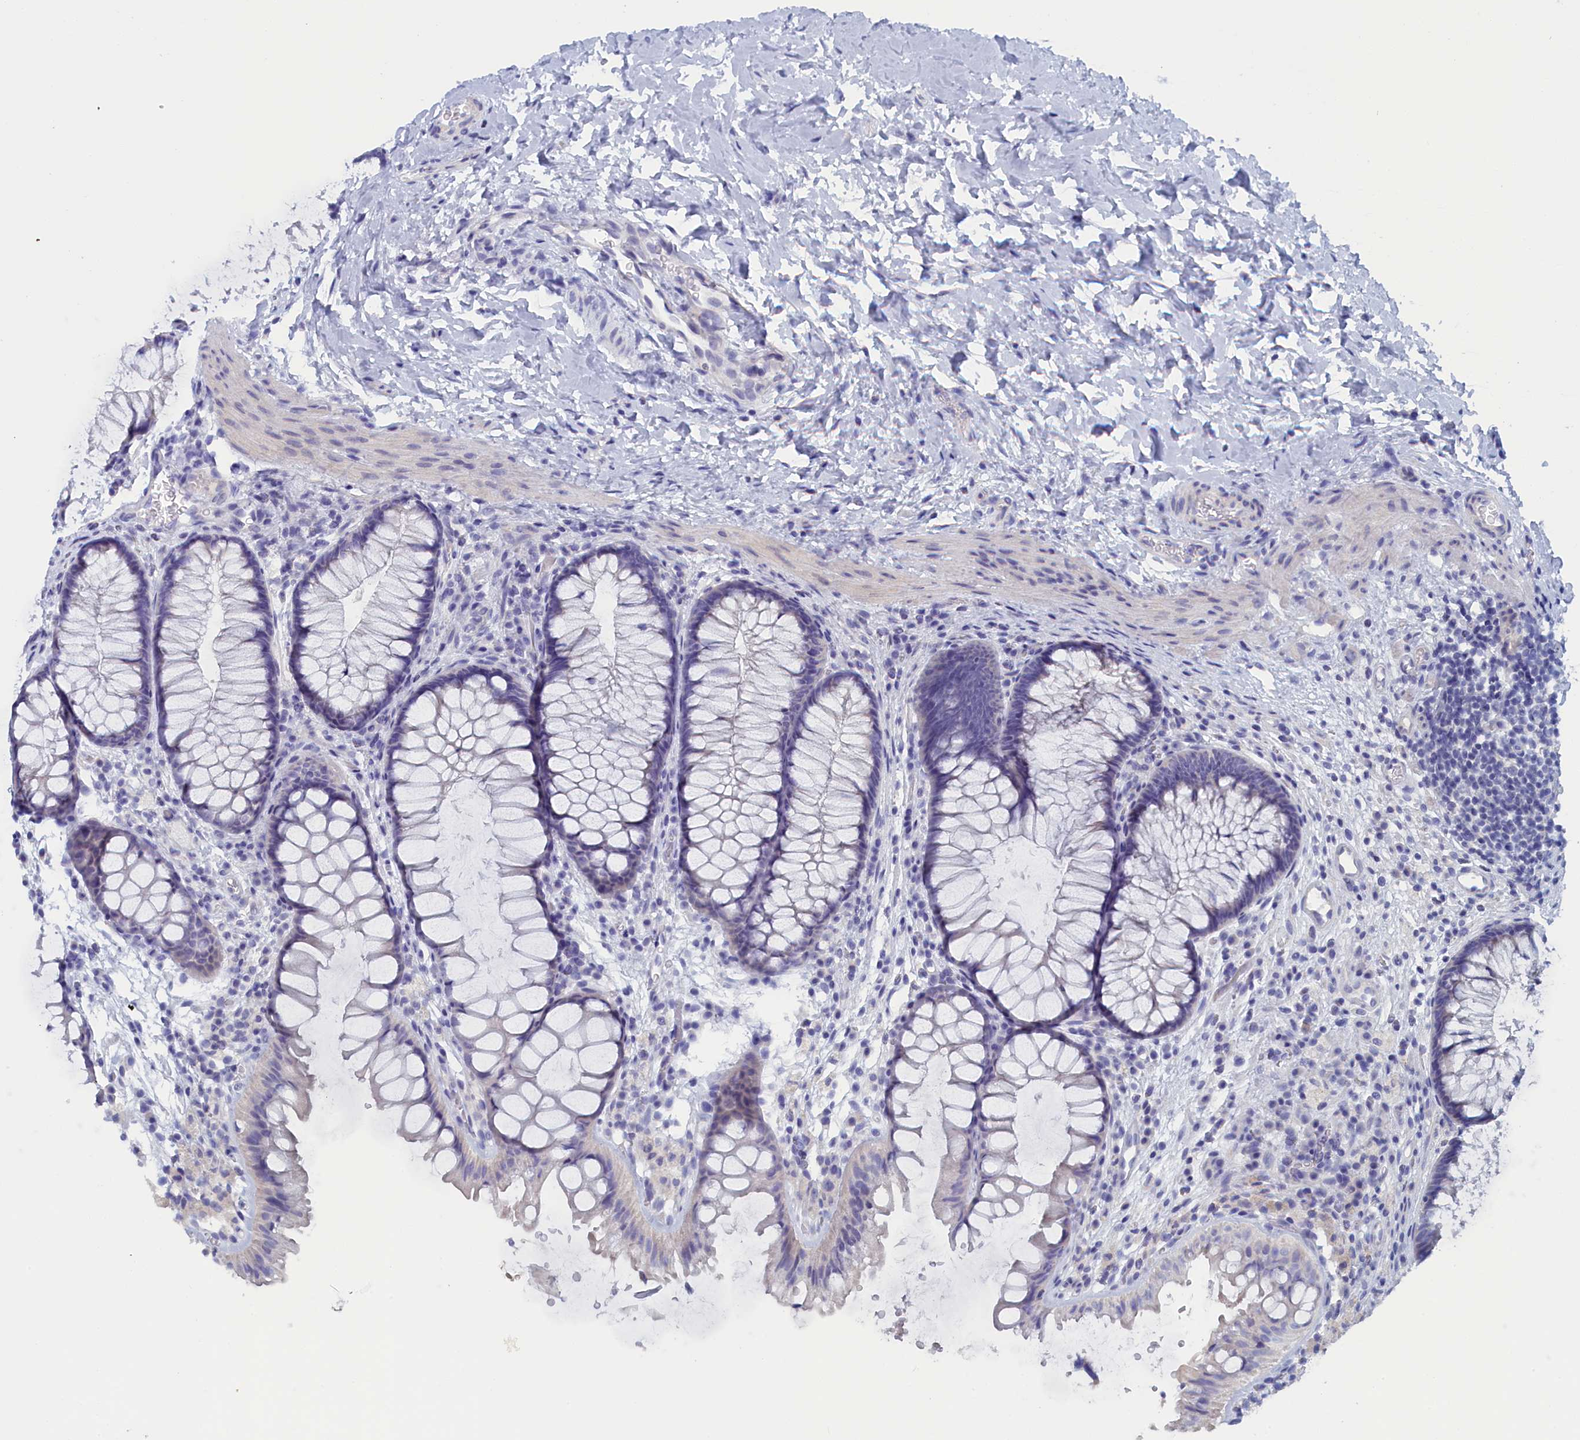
{"staining": {"intensity": "negative", "quantity": "none", "location": "none"}, "tissue": "colon", "cell_type": "Endothelial cells", "image_type": "normal", "snomed": [{"axis": "morphology", "description": "Normal tissue, NOS"}, {"axis": "topography", "description": "Colon"}], "caption": "This is an immunohistochemistry (IHC) histopathology image of benign colon. There is no expression in endothelial cells.", "gene": "ANKRD2", "patient": {"sex": "female", "age": 62}}